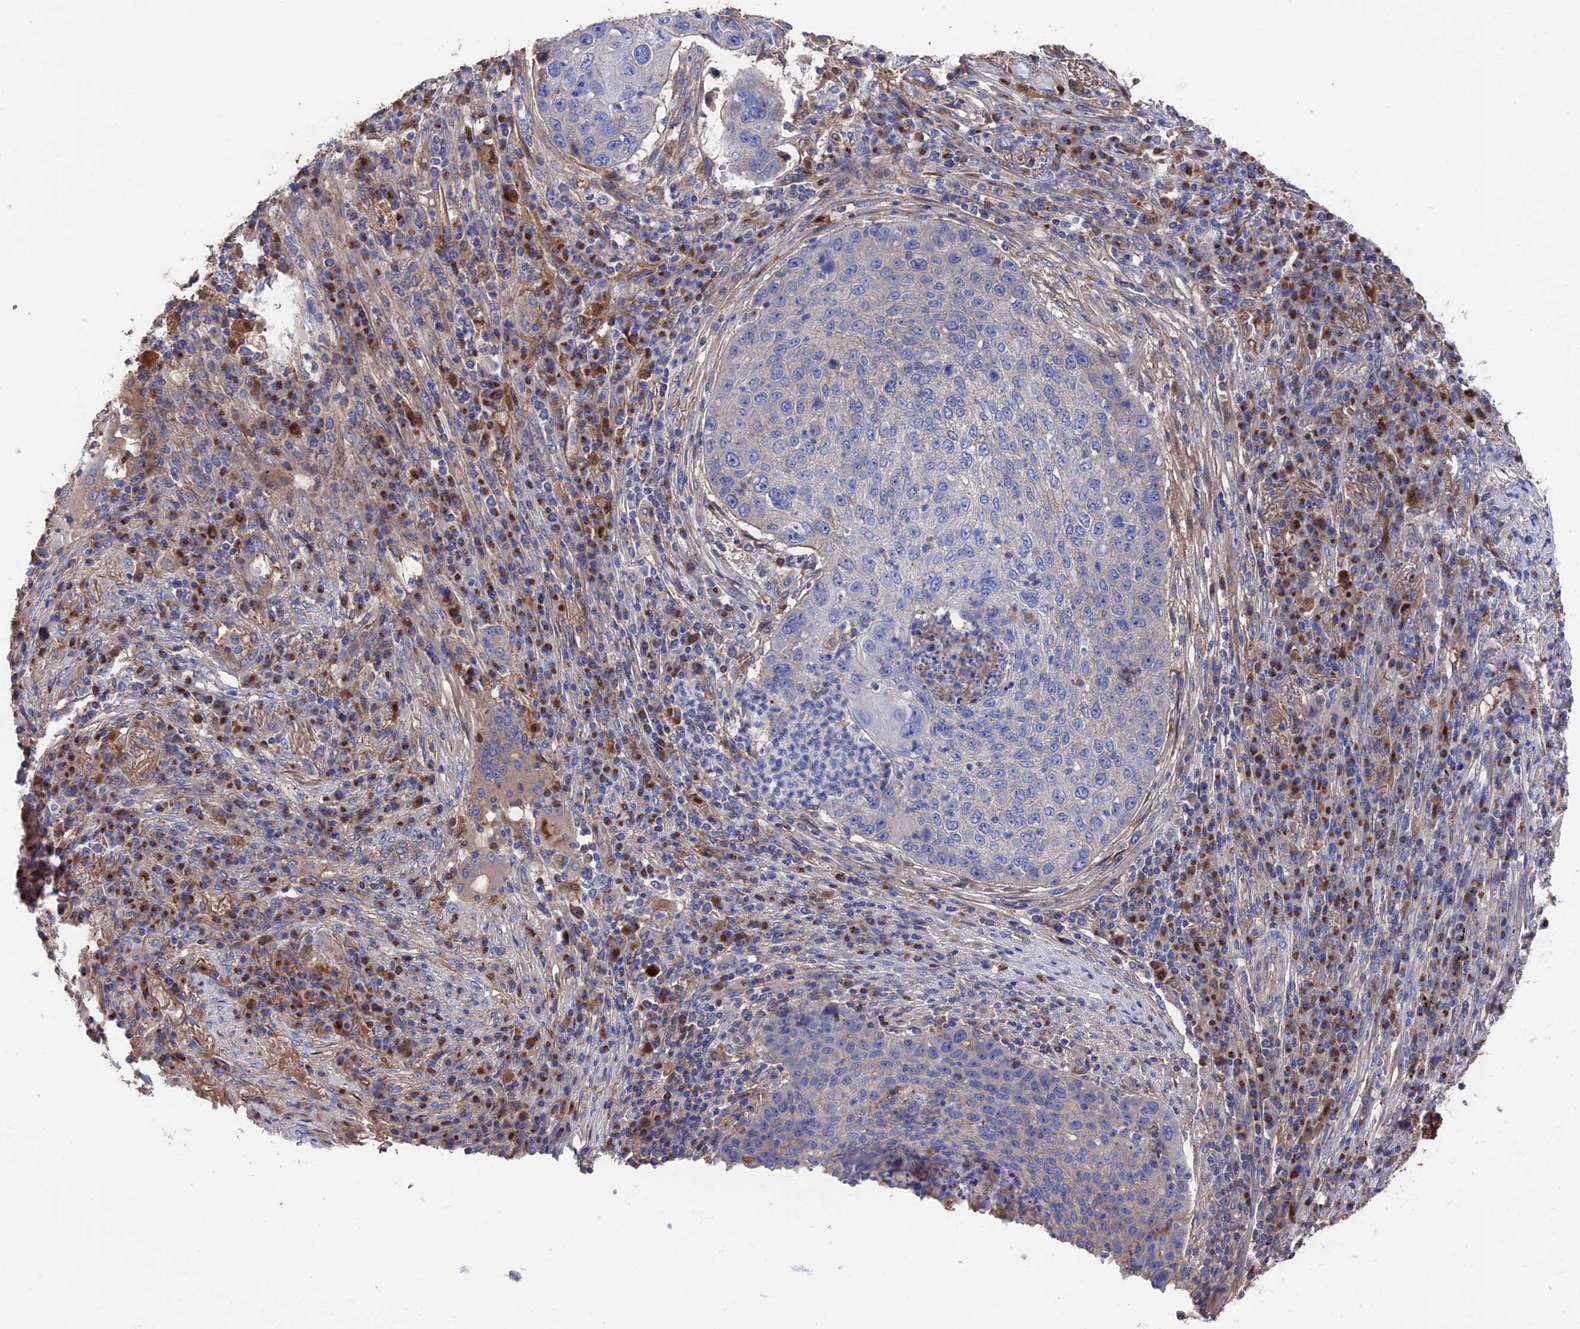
{"staining": {"intensity": "negative", "quantity": "none", "location": "none"}, "tissue": "lung cancer", "cell_type": "Tumor cells", "image_type": "cancer", "snomed": [{"axis": "morphology", "description": "Squamous cell carcinoma, NOS"}, {"axis": "topography", "description": "Lung"}], "caption": "The image demonstrates no significant expression in tumor cells of lung cancer (squamous cell carcinoma).", "gene": "HPF1", "patient": {"sex": "female", "age": 63}}